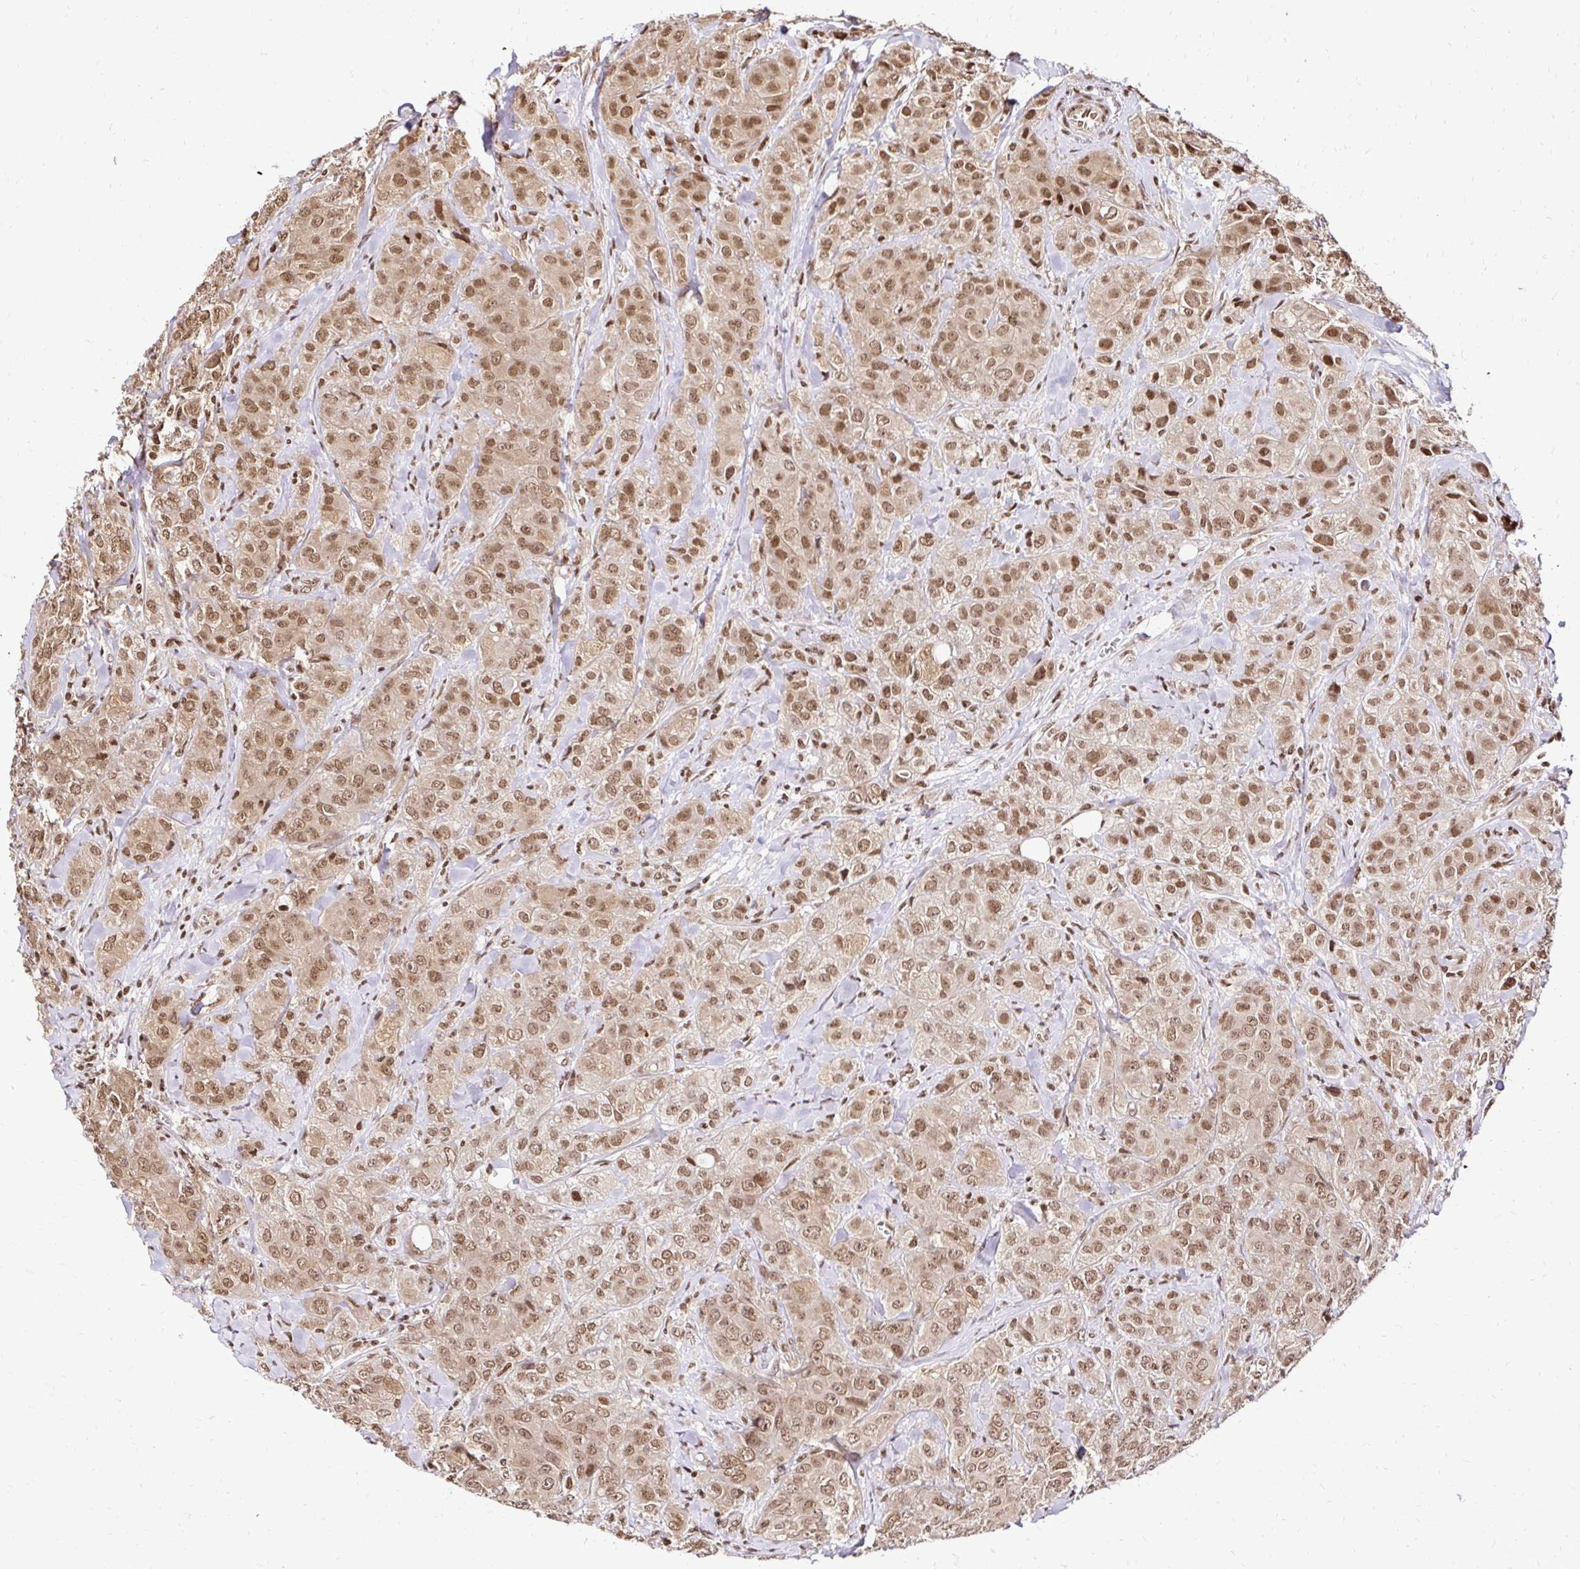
{"staining": {"intensity": "moderate", "quantity": ">75%", "location": "nuclear"}, "tissue": "breast cancer", "cell_type": "Tumor cells", "image_type": "cancer", "snomed": [{"axis": "morphology", "description": "Normal tissue, NOS"}, {"axis": "morphology", "description": "Duct carcinoma"}, {"axis": "topography", "description": "Breast"}], "caption": "Immunohistochemical staining of breast cancer (intraductal carcinoma) demonstrates medium levels of moderate nuclear staining in about >75% of tumor cells. Ihc stains the protein of interest in brown and the nuclei are stained blue.", "gene": "GLYR1", "patient": {"sex": "female", "age": 43}}